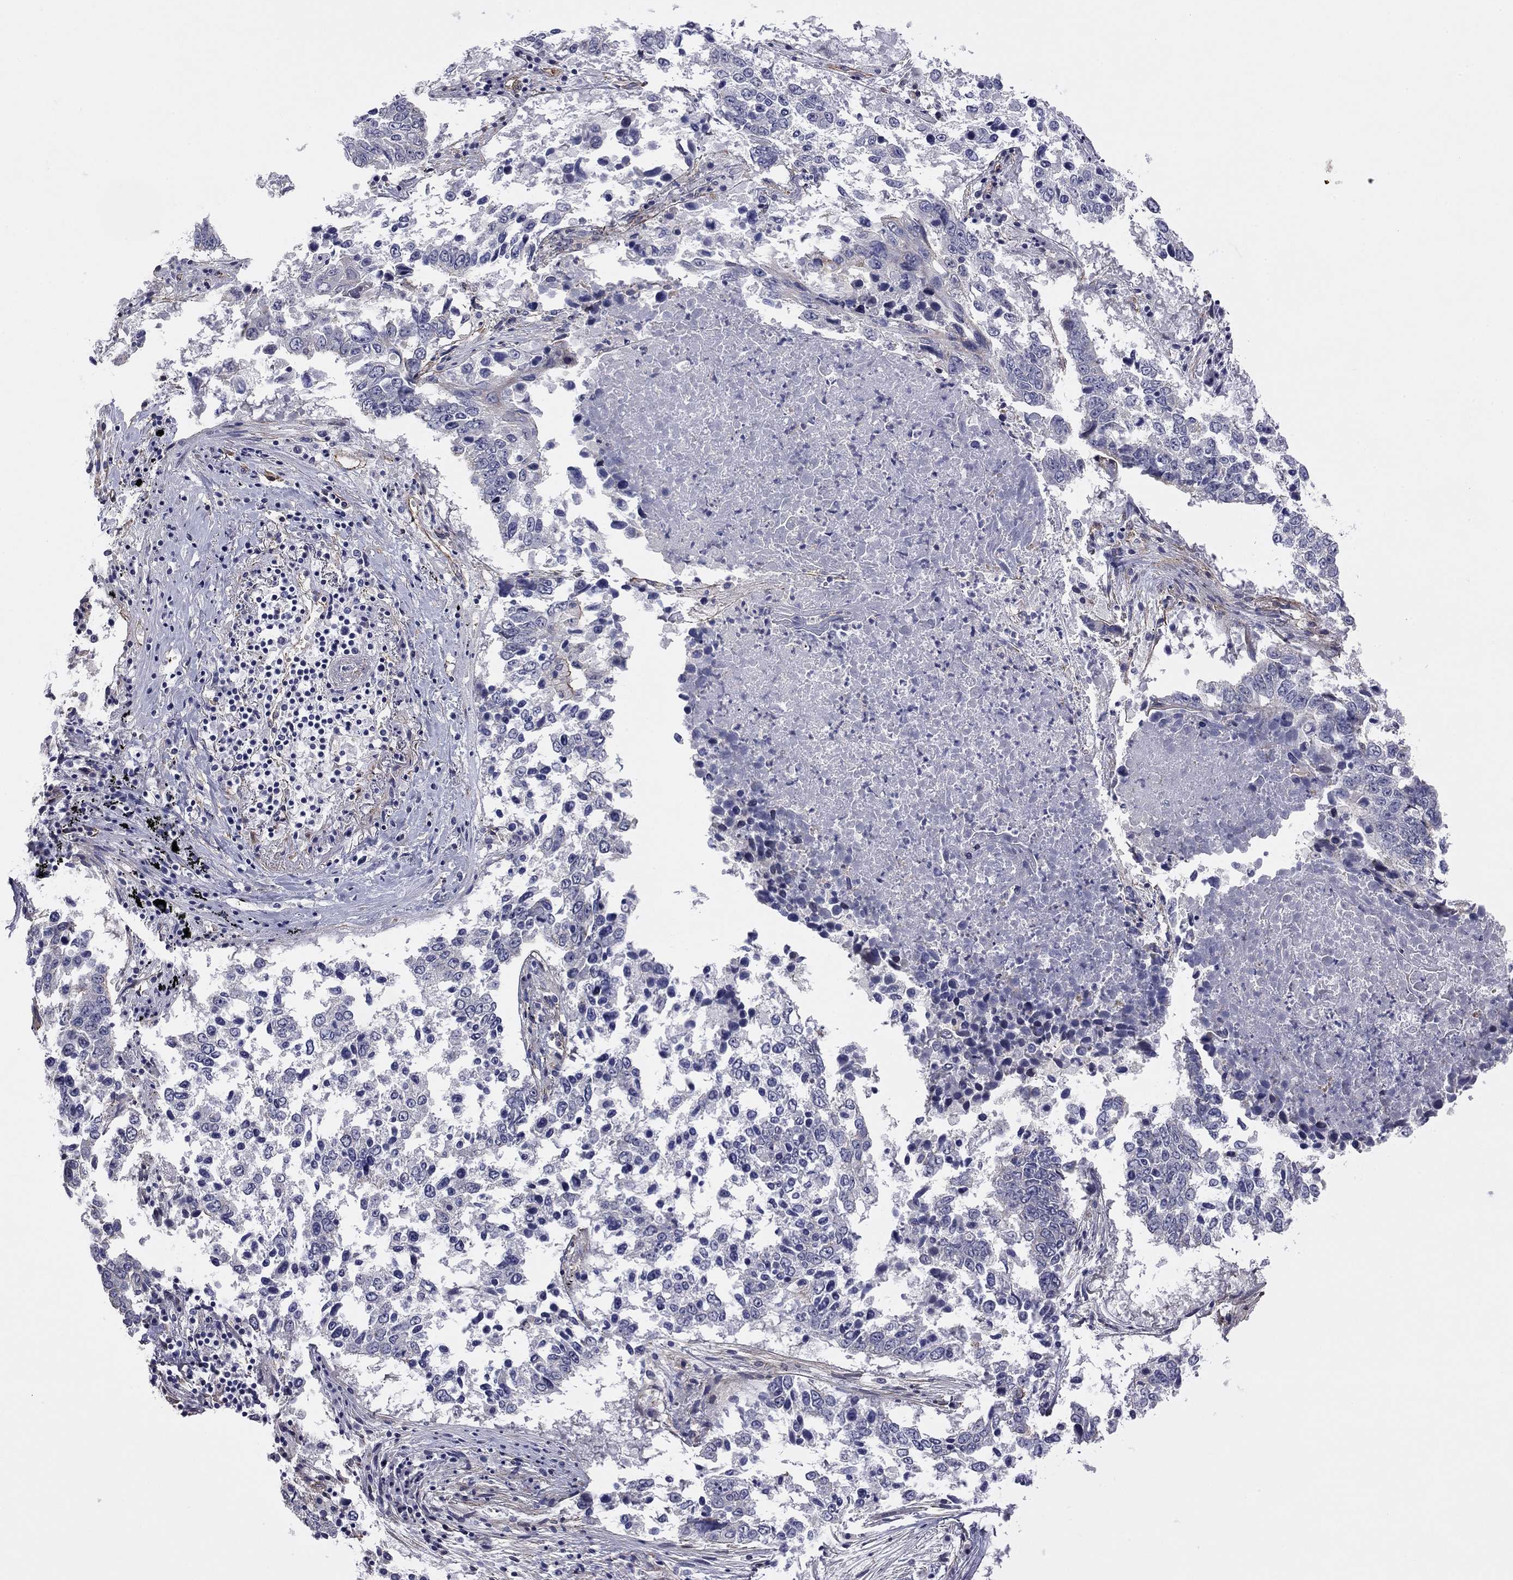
{"staining": {"intensity": "negative", "quantity": "none", "location": "none"}, "tissue": "lung cancer", "cell_type": "Tumor cells", "image_type": "cancer", "snomed": [{"axis": "morphology", "description": "Squamous cell carcinoma, NOS"}, {"axis": "topography", "description": "Lung"}], "caption": "Immunohistochemical staining of squamous cell carcinoma (lung) exhibits no significant expression in tumor cells.", "gene": "TCHH", "patient": {"sex": "male", "age": 82}}